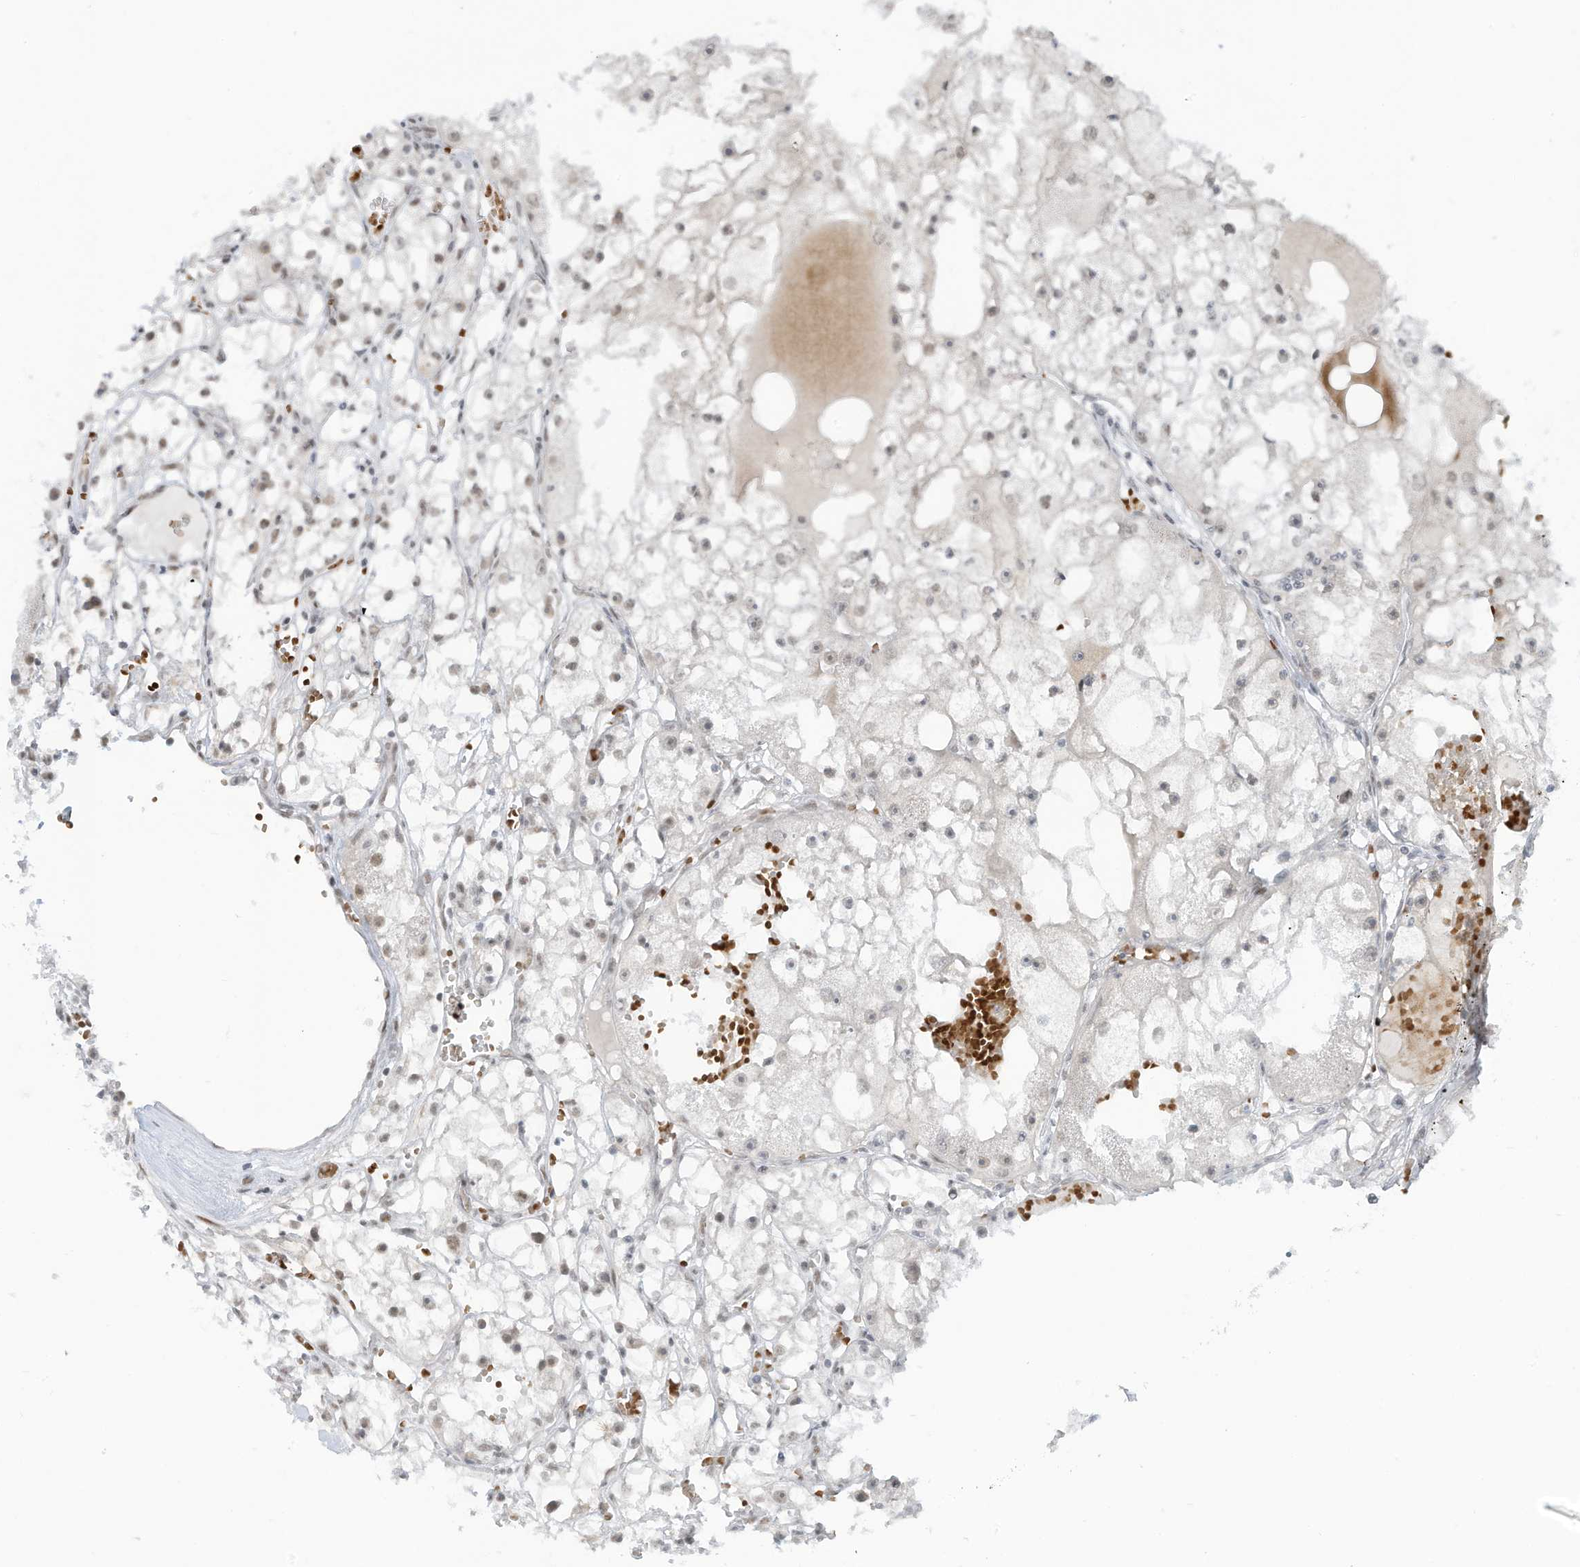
{"staining": {"intensity": "weak", "quantity": "25%-75%", "location": "nuclear"}, "tissue": "renal cancer", "cell_type": "Tumor cells", "image_type": "cancer", "snomed": [{"axis": "morphology", "description": "Adenocarcinoma, NOS"}, {"axis": "topography", "description": "Kidney"}], "caption": "Immunohistochemical staining of renal cancer (adenocarcinoma) displays weak nuclear protein staining in approximately 25%-75% of tumor cells.", "gene": "ECT2L", "patient": {"sex": "male", "age": 56}}